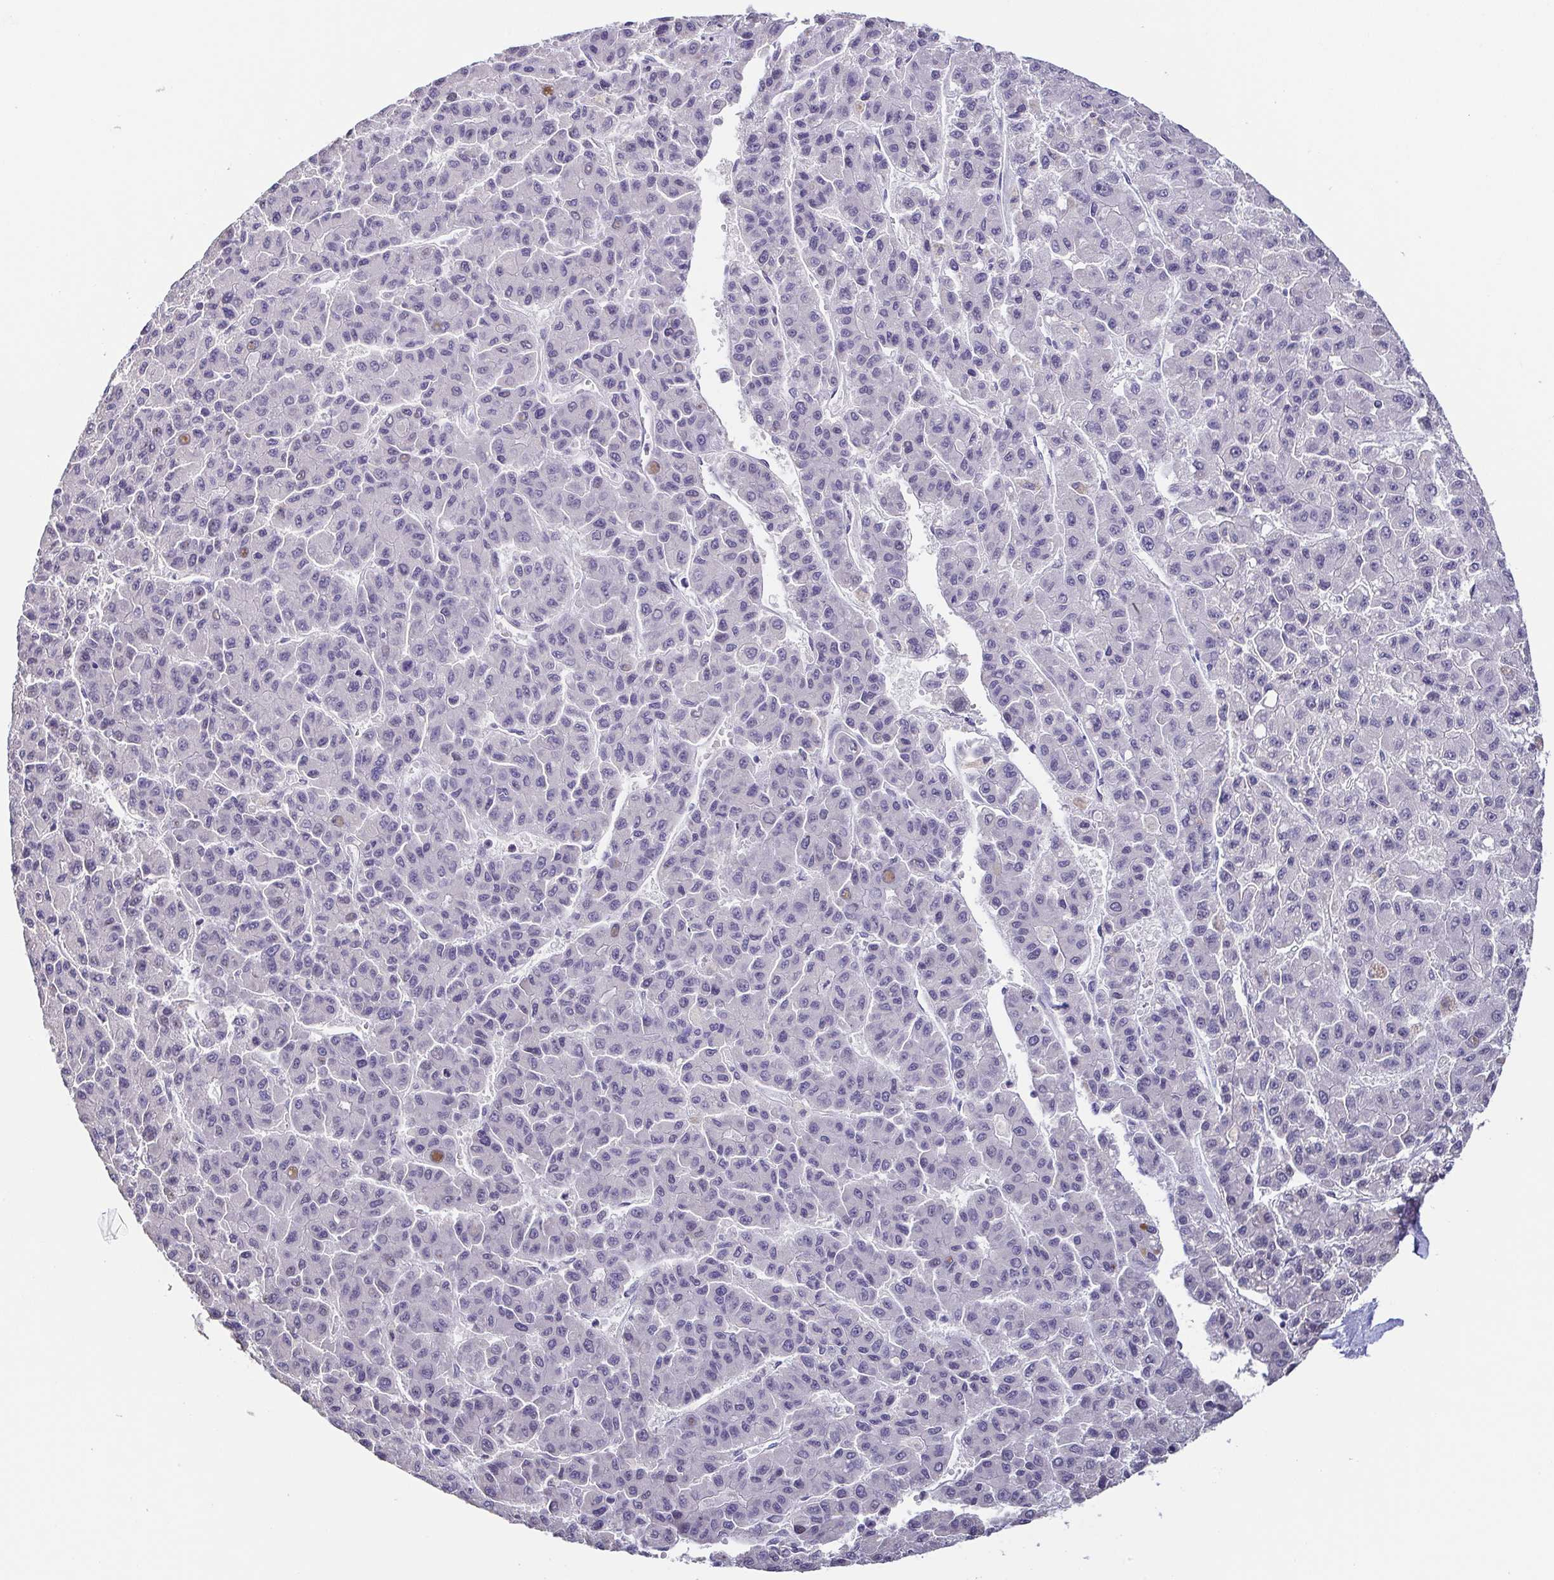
{"staining": {"intensity": "negative", "quantity": "none", "location": "none"}, "tissue": "liver cancer", "cell_type": "Tumor cells", "image_type": "cancer", "snomed": [{"axis": "morphology", "description": "Carcinoma, Hepatocellular, NOS"}, {"axis": "topography", "description": "Liver"}], "caption": "Immunohistochemistry micrograph of neoplastic tissue: human hepatocellular carcinoma (liver) stained with DAB (3,3'-diaminobenzidine) demonstrates no significant protein positivity in tumor cells. Nuclei are stained in blue.", "gene": "NEFH", "patient": {"sex": "male", "age": 70}}